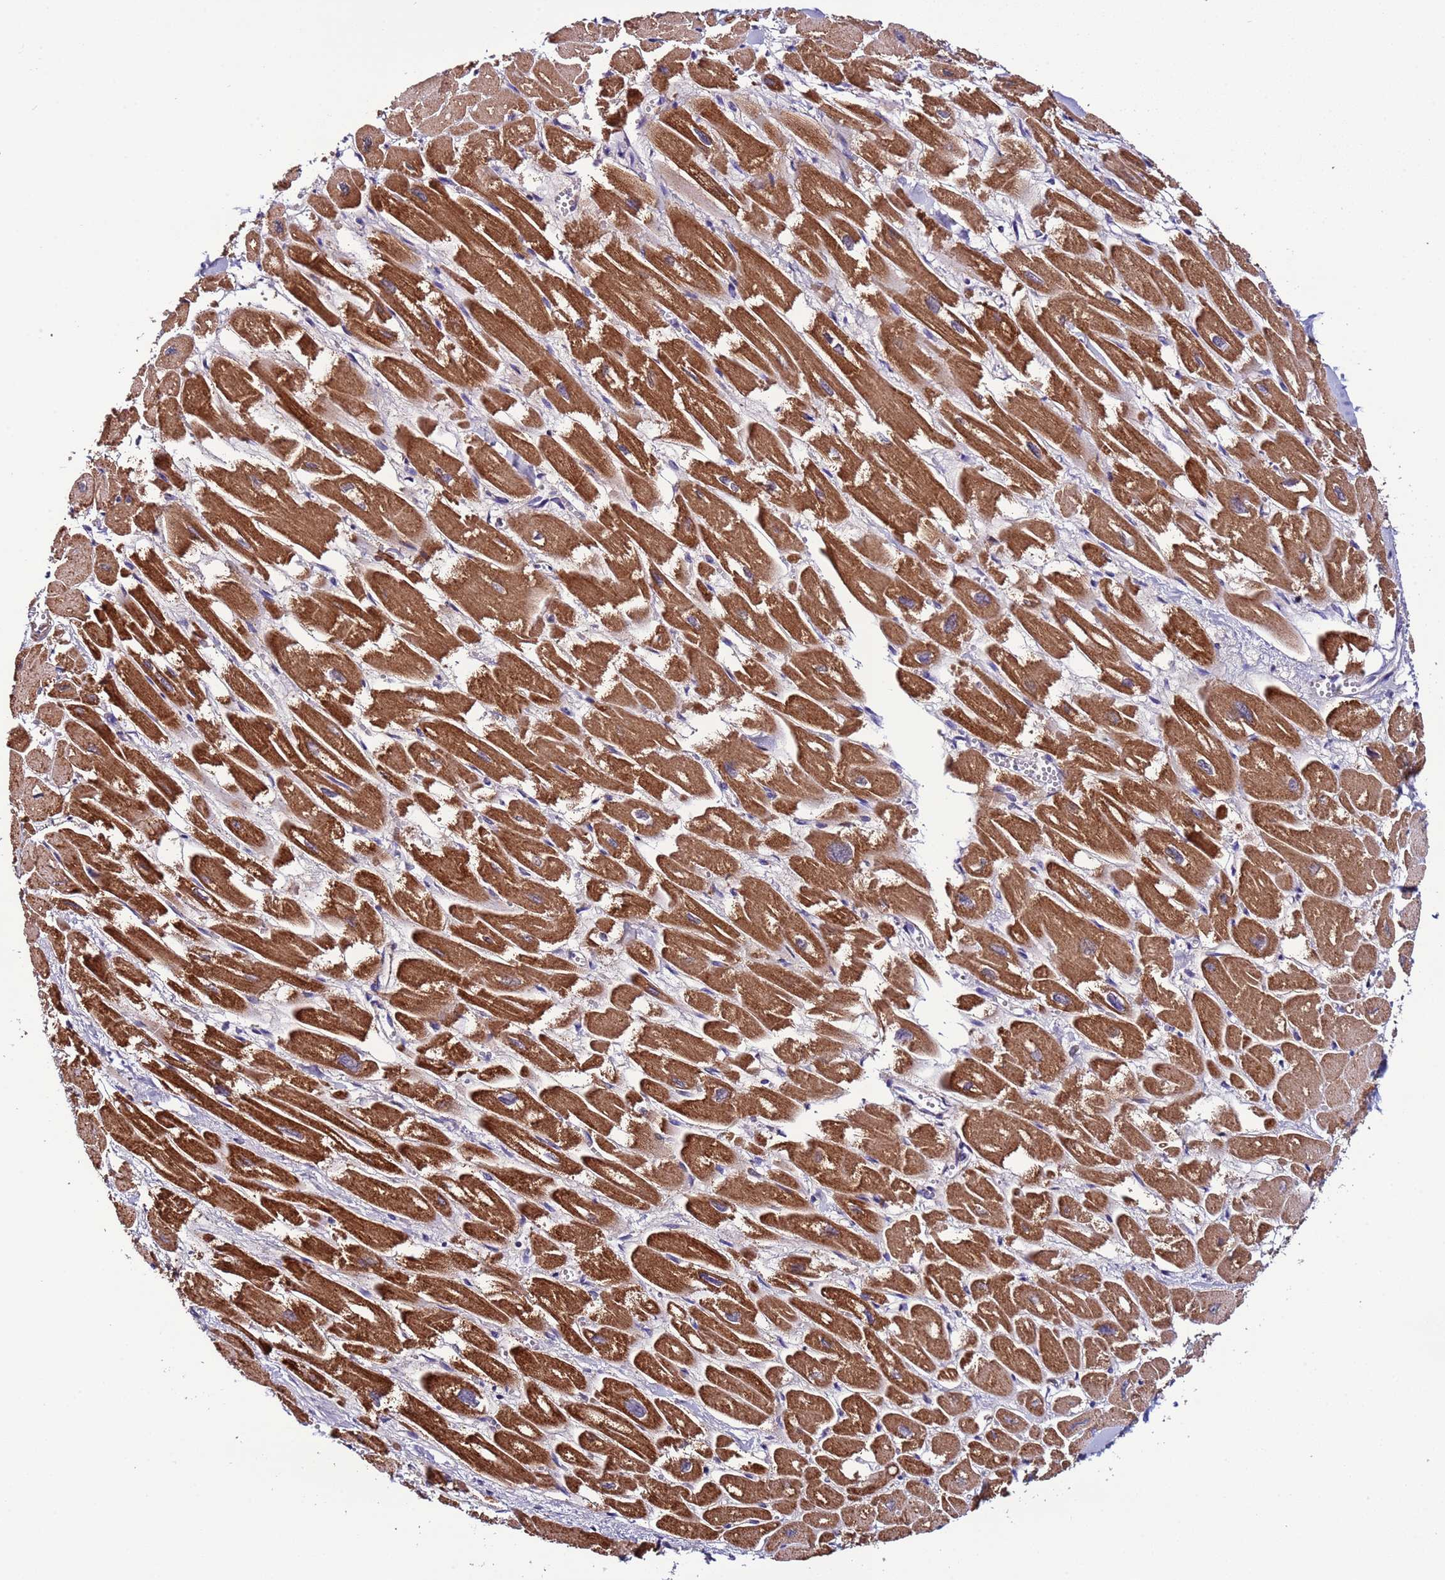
{"staining": {"intensity": "strong", "quantity": ">75%", "location": "cytoplasmic/membranous"}, "tissue": "heart muscle", "cell_type": "Cardiomyocytes", "image_type": "normal", "snomed": [{"axis": "morphology", "description": "Normal tissue, NOS"}, {"axis": "topography", "description": "Heart"}], "caption": "A brown stain shows strong cytoplasmic/membranous positivity of a protein in cardiomyocytes of benign human heart muscle.", "gene": "UEVLD", "patient": {"sex": "male", "age": 54}}